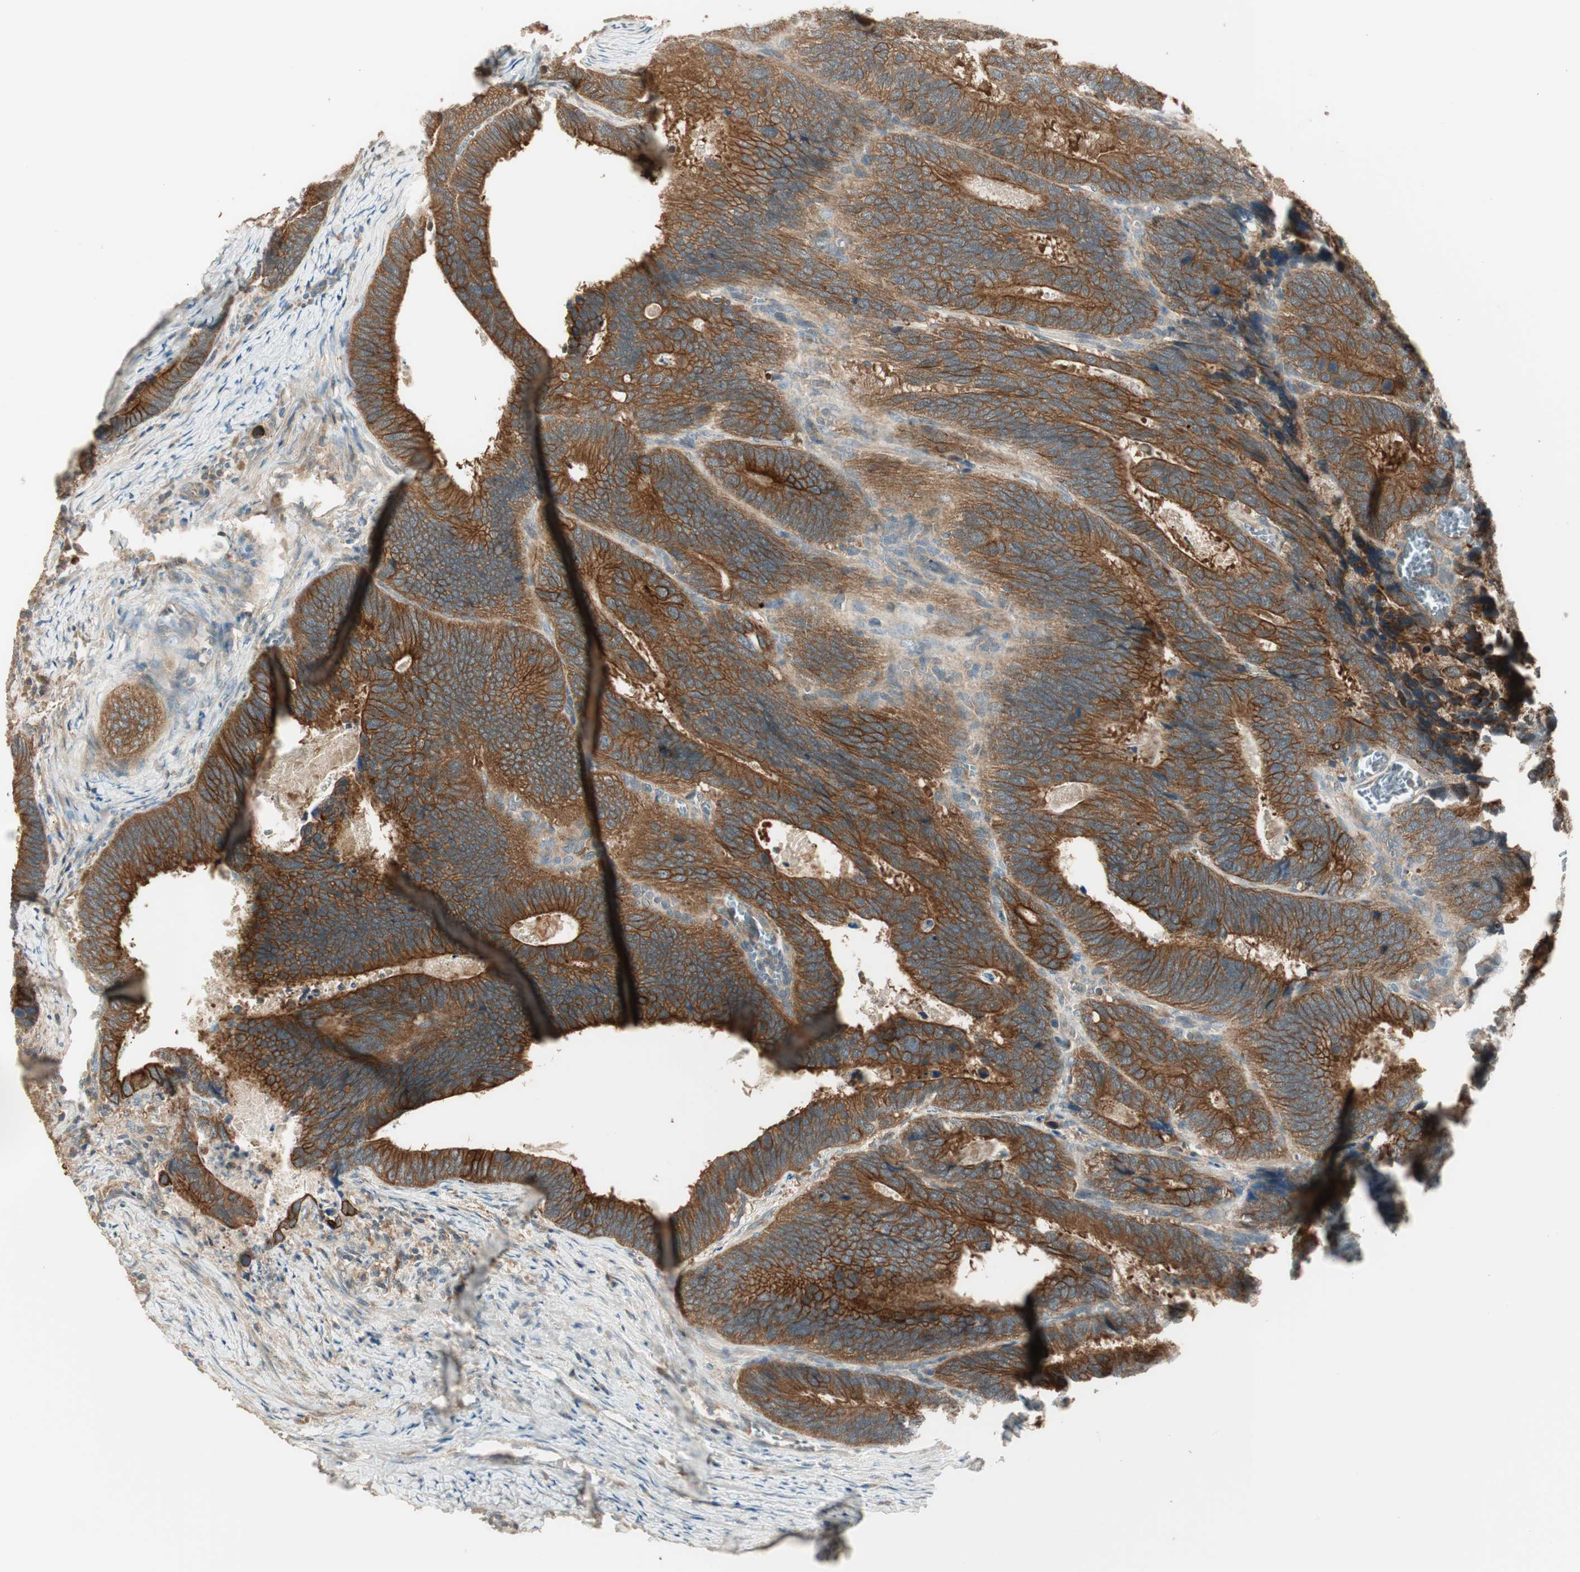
{"staining": {"intensity": "moderate", "quantity": ">75%", "location": "cytoplasmic/membranous"}, "tissue": "colorectal cancer", "cell_type": "Tumor cells", "image_type": "cancer", "snomed": [{"axis": "morphology", "description": "Adenocarcinoma, NOS"}, {"axis": "topography", "description": "Colon"}], "caption": "DAB (3,3'-diaminobenzidine) immunohistochemical staining of human colorectal cancer reveals moderate cytoplasmic/membranous protein staining in approximately >75% of tumor cells.", "gene": "PFDN5", "patient": {"sex": "male", "age": 72}}